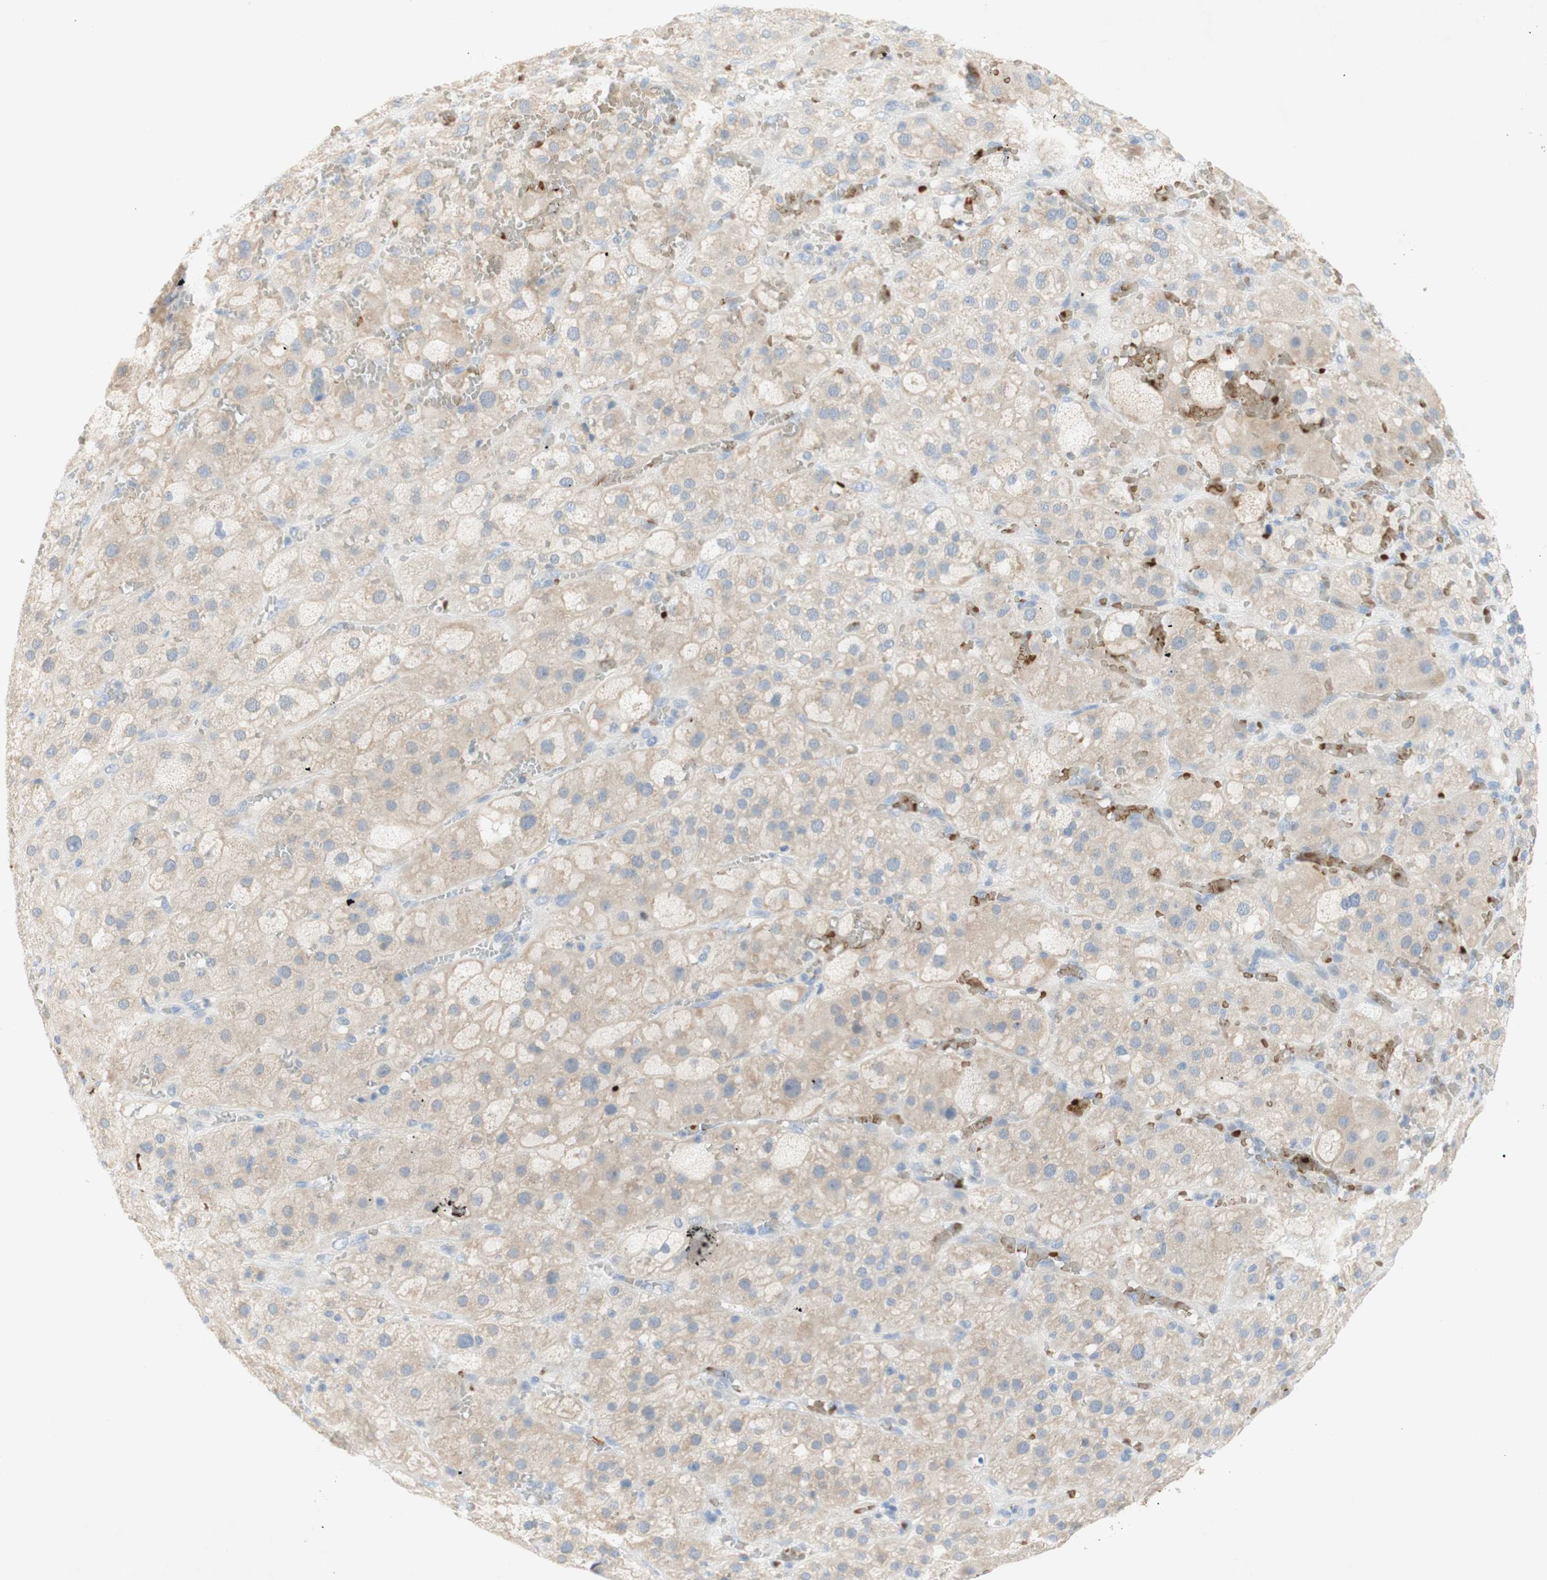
{"staining": {"intensity": "weak", "quantity": "25%-75%", "location": "cytoplasmic/membranous"}, "tissue": "adrenal gland", "cell_type": "Glandular cells", "image_type": "normal", "snomed": [{"axis": "morphology", "description": "Normal tissue, NOS"}, {"axis": "topography", "description": "Adrenal gland"}], "caption": "Immunohistochemical staining of unremarkable human adrenal gland exhibits weak cytoplasmic/membranous protein positivity in approximately 25%-75% of glandular cells. The staining was performed using DAB (3,3'-diaminobenzidine) to visualize the protein expression in brown, while the nuclei were stained in blue with hematoxylin (Magnification: 20x).", "gene": "EPO", "patient": {"sex": "female", "age": 47}}